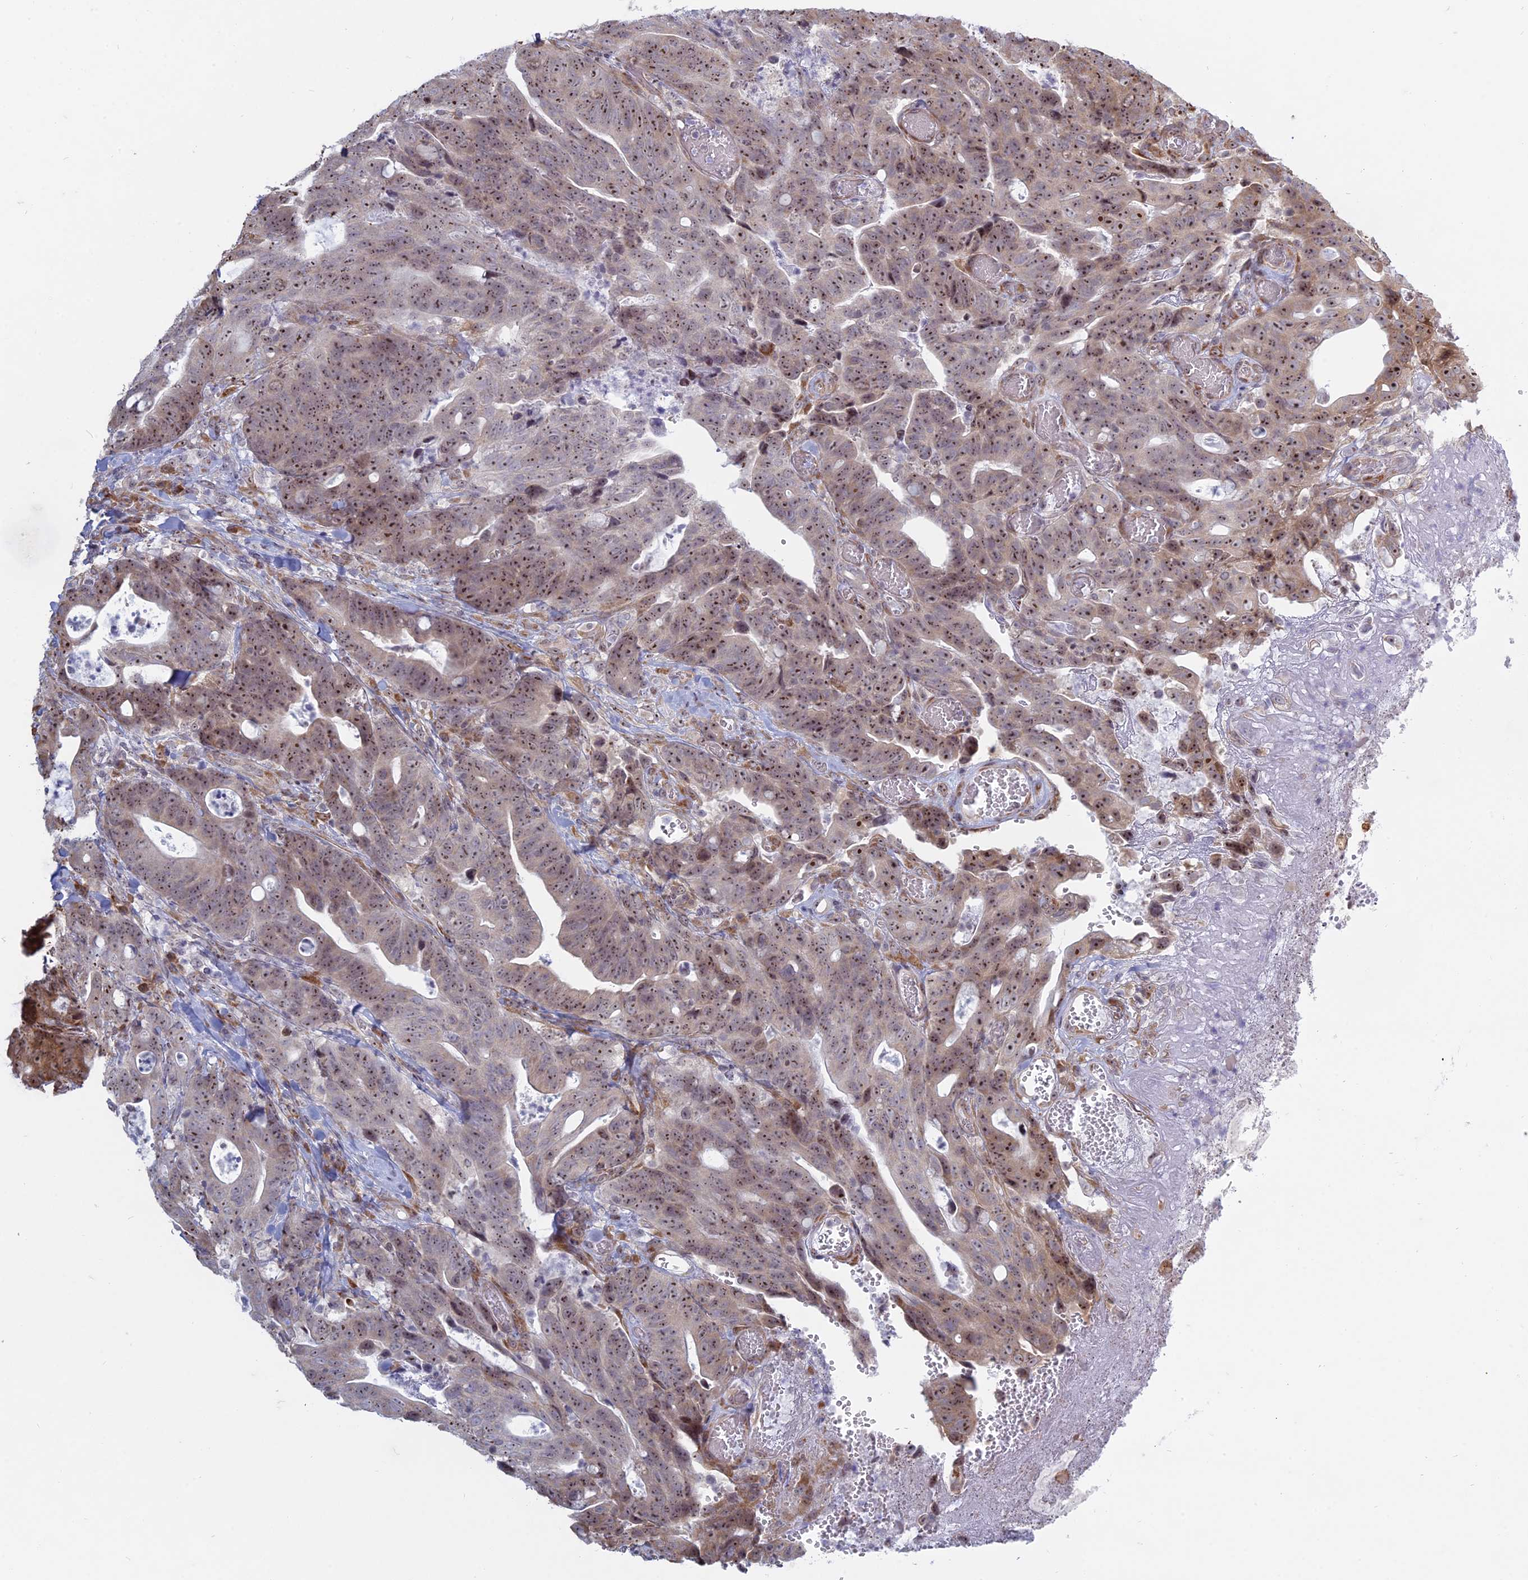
{"staining": {"intensity": "moderate", "quantity": ">75%", "location": "nuclear"}, "tissue": "colorectal cancer", "cell_type": "Tumor cells", "image_type": "cancer", "snomed": [{"axis": "morphology", "description": "Adenocarcinoma, NOS"}, {"axis": "topography", "description": "Colon"}], "caption": "Colorectal cancer (adenocarcinoma) was stained to show a protein in brown. There is medium levels of moderate nuclear expression in about >75% of tumor cells.", "gene": "RPS19BP1", "patient": {"sex": "female", "age": 82}}